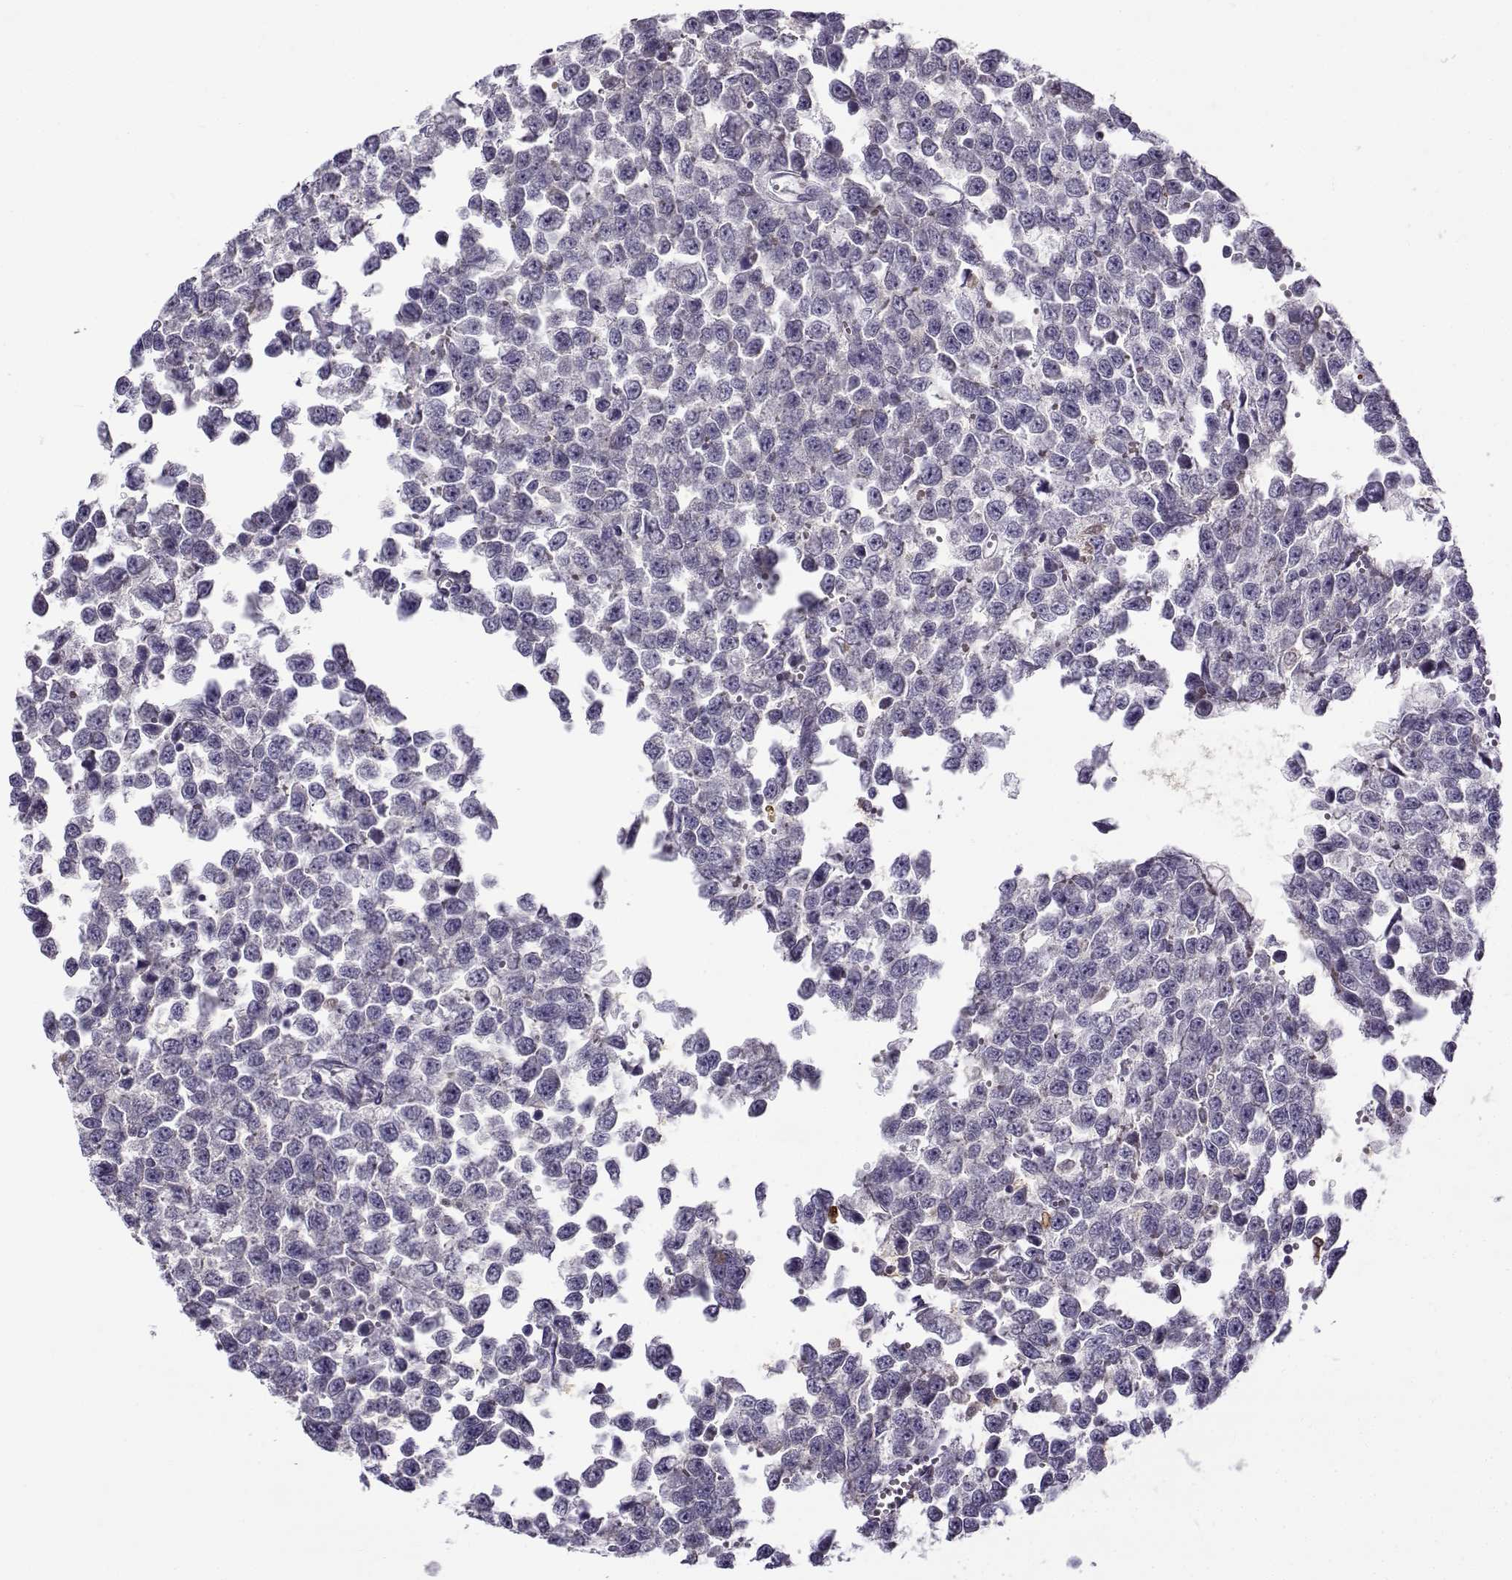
{"staining": {"intensity": "negative", "quantity": "none", "location": "none"}, "tissue": "testis cancer", "cell_type": "Tumor cells", "image_type": "cancer", "snomed": [{"axis": "morphology", "description": "Normal tissue, NOS"}, {"axis": "morphology", "description": "Seminoma, NOS"}, {"axis": "topography", "description": "Testis"}, {"axis": "topography", "description": "Epididymis"}], "caption": "Testis cancer (seminoma) was stained to show a protein in brown. There is no significant positivity in tumor cells. (Brightfield microscopy of DAB IHC at high magnification).", "gene": "UCP3", "patient": {"sex": "male", "age": 34}}